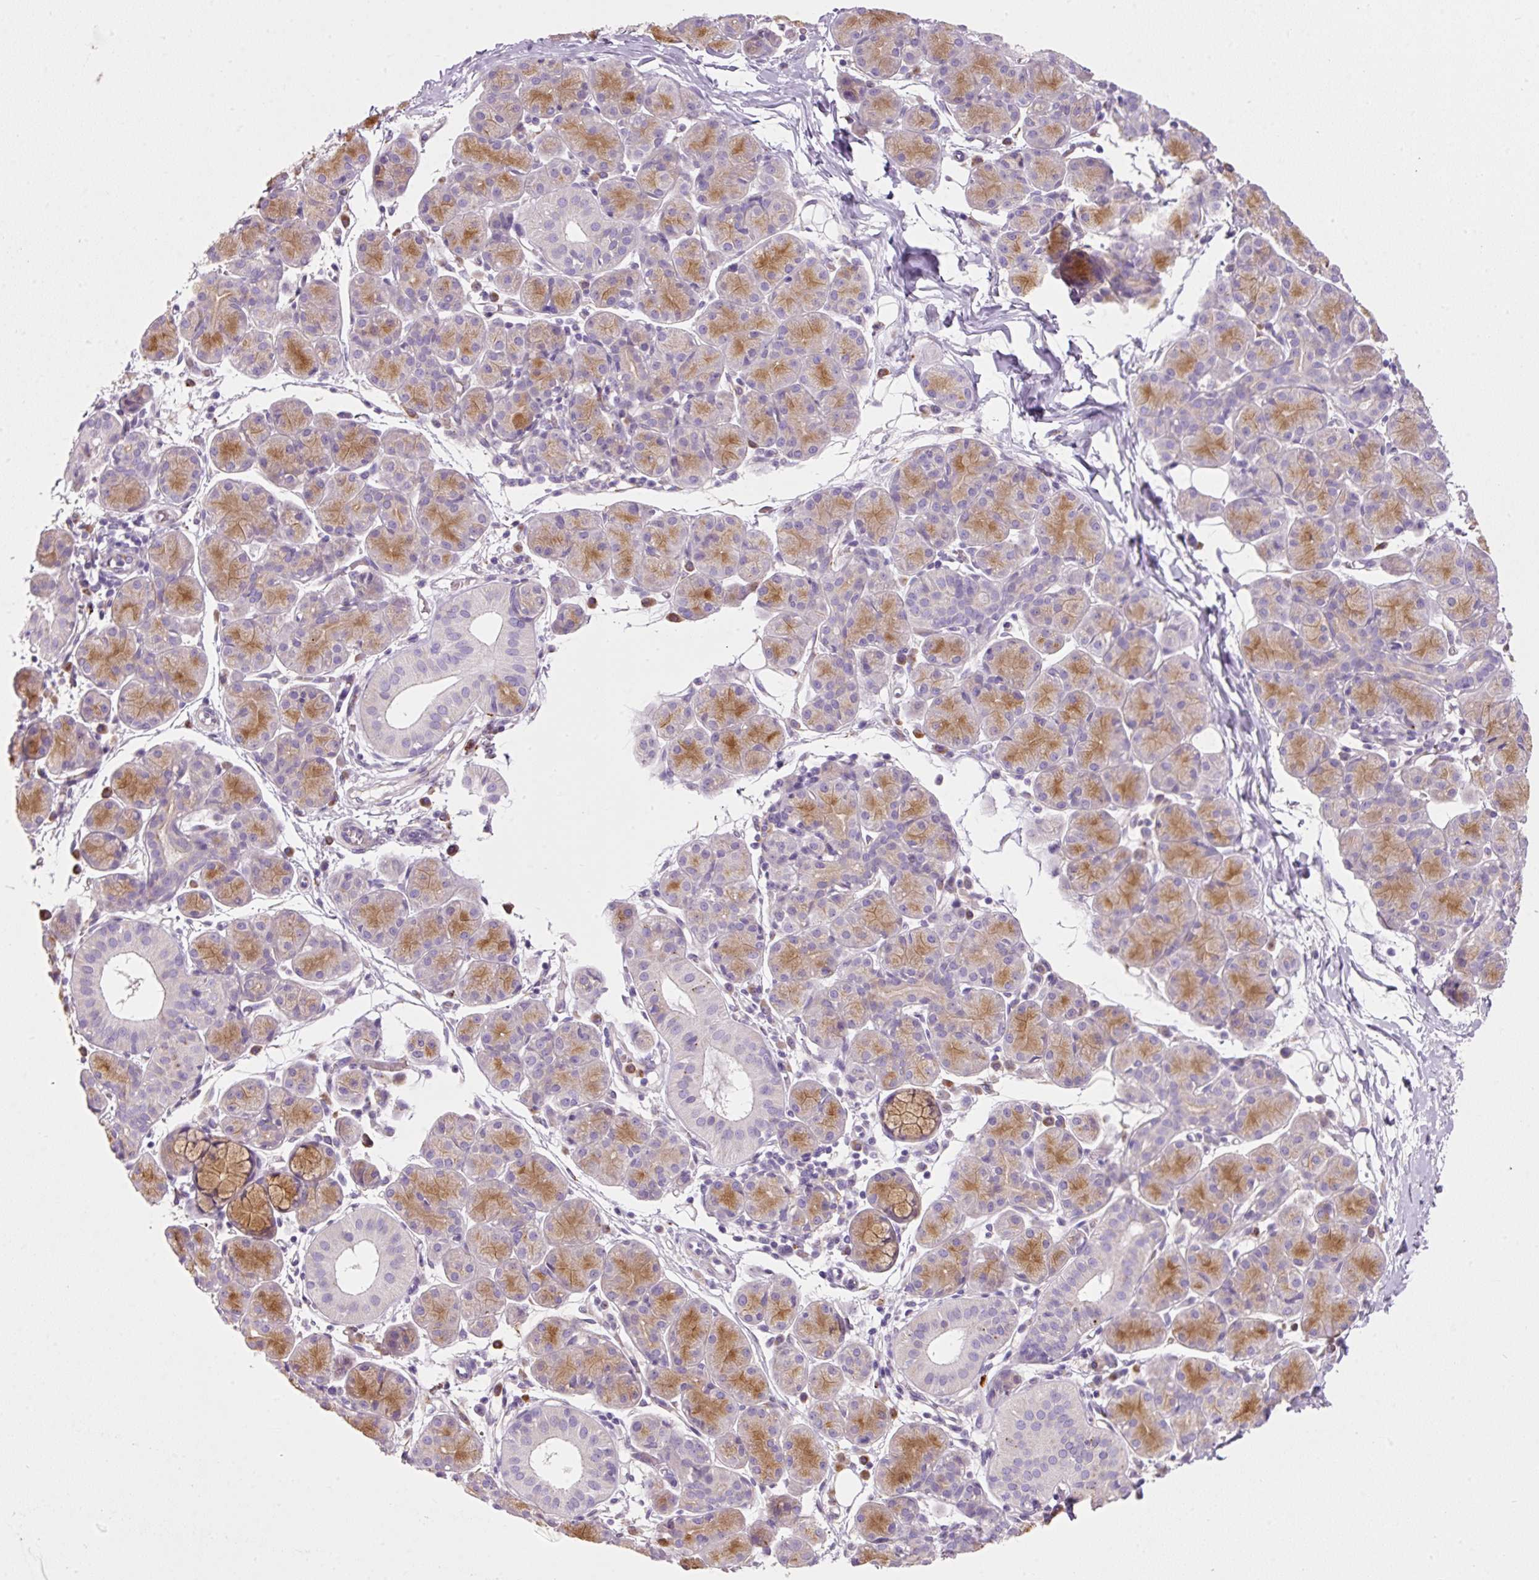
{"staining": {"intensity": "moderate", "quantity": "25%-75%", "location": "cytoplasmic/membranous"}, "tissue": "salivary gland", "cell_type": "Glandular cells", "image_type": "normal", "snomed": [{"axis": "morphology", "description": "Normal tissue, NOS"}, {"axis": "morphology", "description": "Inflammation, NOS"}, {"axis": "topography", "description": "Lymph node"}, {"axis": "topography", "description": "Salivary gland"}], "caption": "This photomicrograph exhibits normal salivary gland stained with immunohistochemistry (IHC) to label a protein in brown. The cytoplasmic/membranous of glandular cells show moderate positivity for the protein. Nuclei are counter-stained blue.", "gene": "TMC8", "patient": {"sex": "male", "age": 3}}